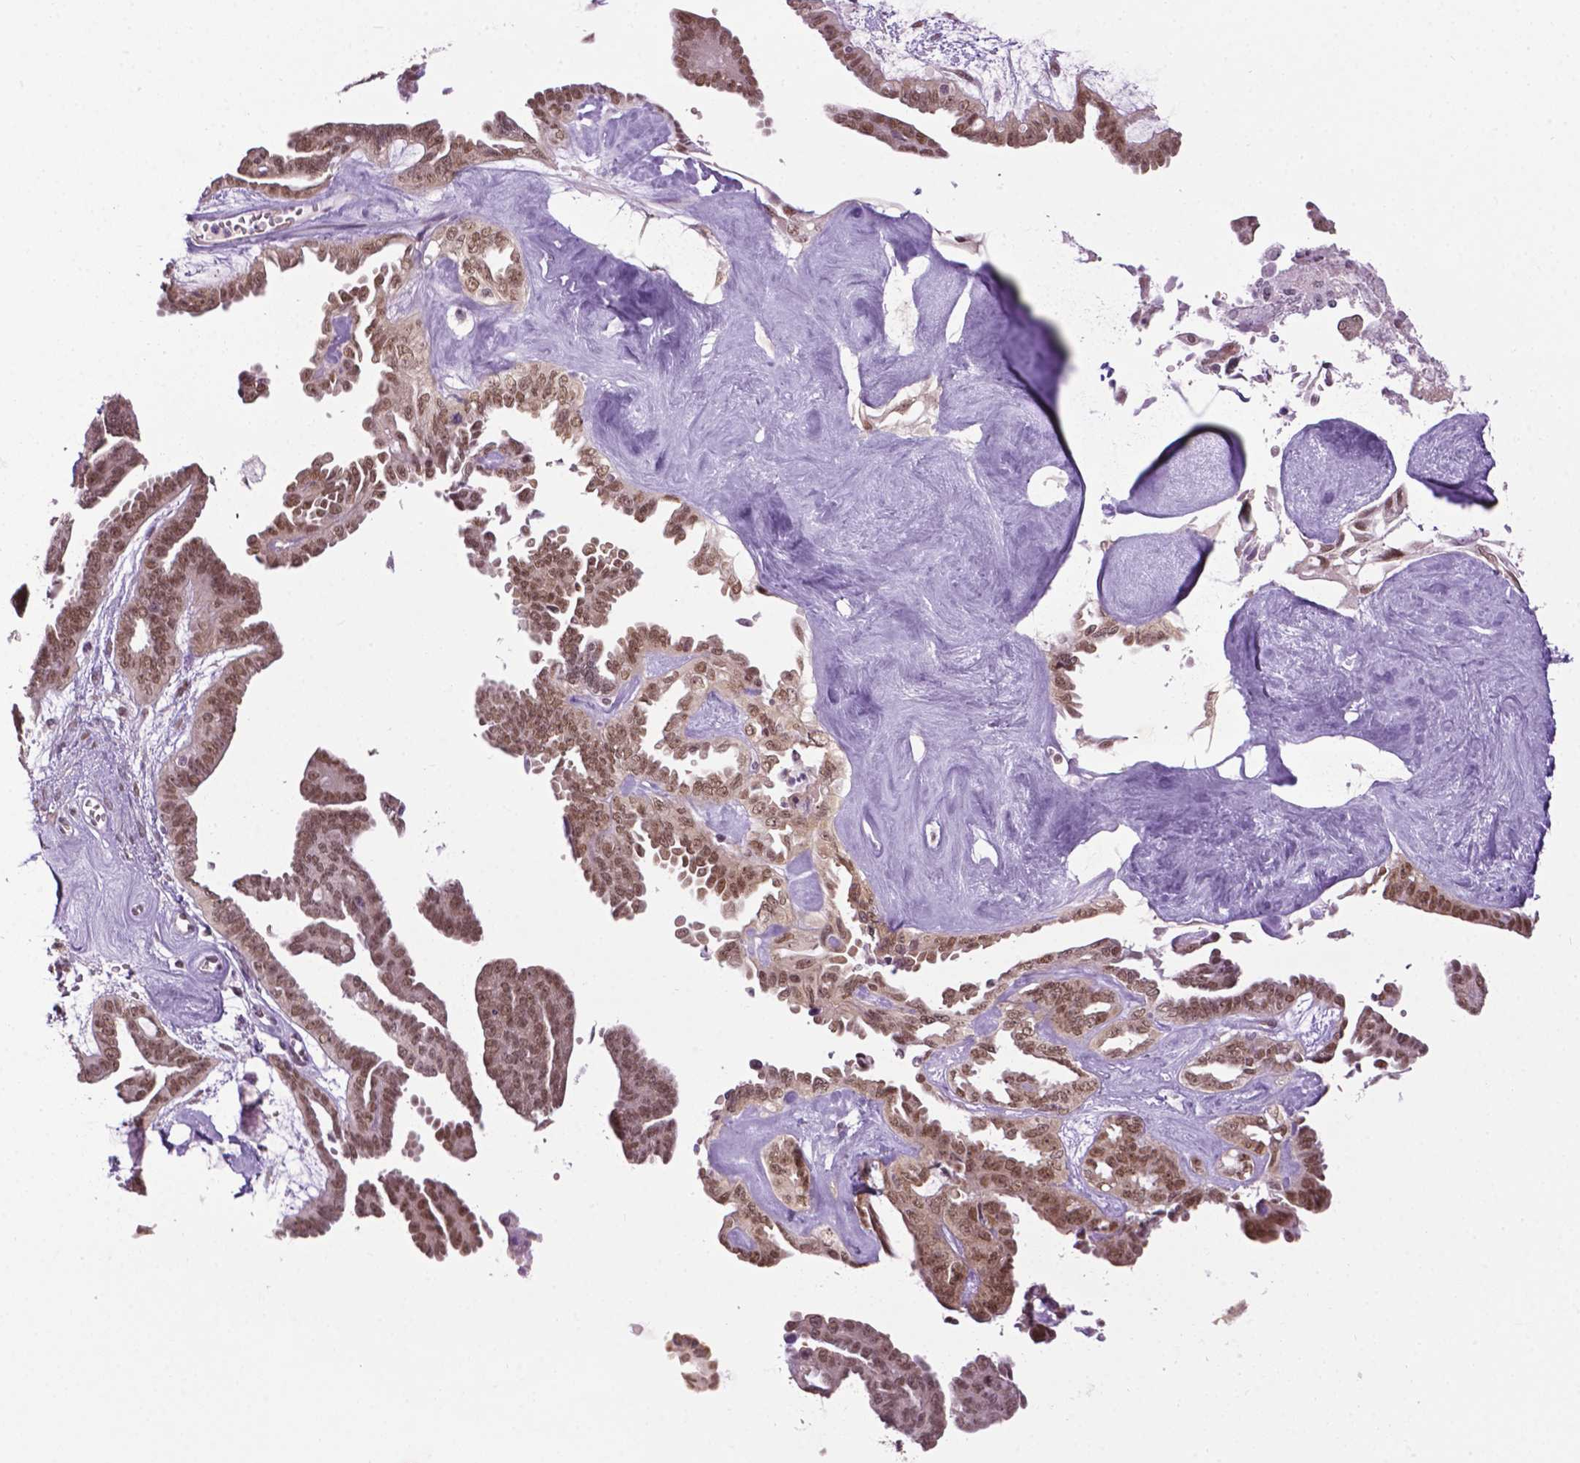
{"staining": {"intensity": "moderate", "quantity": ">75%", "location": "nuclear"}, "tissue": "ovarian cancer", "cell_type": "Tumor cells", "image_type": "cancer", "snomed": [{"axis": "morphology", "description": "Cystadenocarcinoma, serous, NOS"}, {"axis": "topography", "description": "Ovary"}], "caption": "A medium amount of moderate nuclear staining is present in about >75% of tumor cells in ovarian serous cystadenocarcinoma tissue. (DAB (3,3'-diaminobenzidine) IHC with brightfield microscopy, high magnification).", "gene": "UBQLN4", "patient": {"sex": "female", "age": 71}}